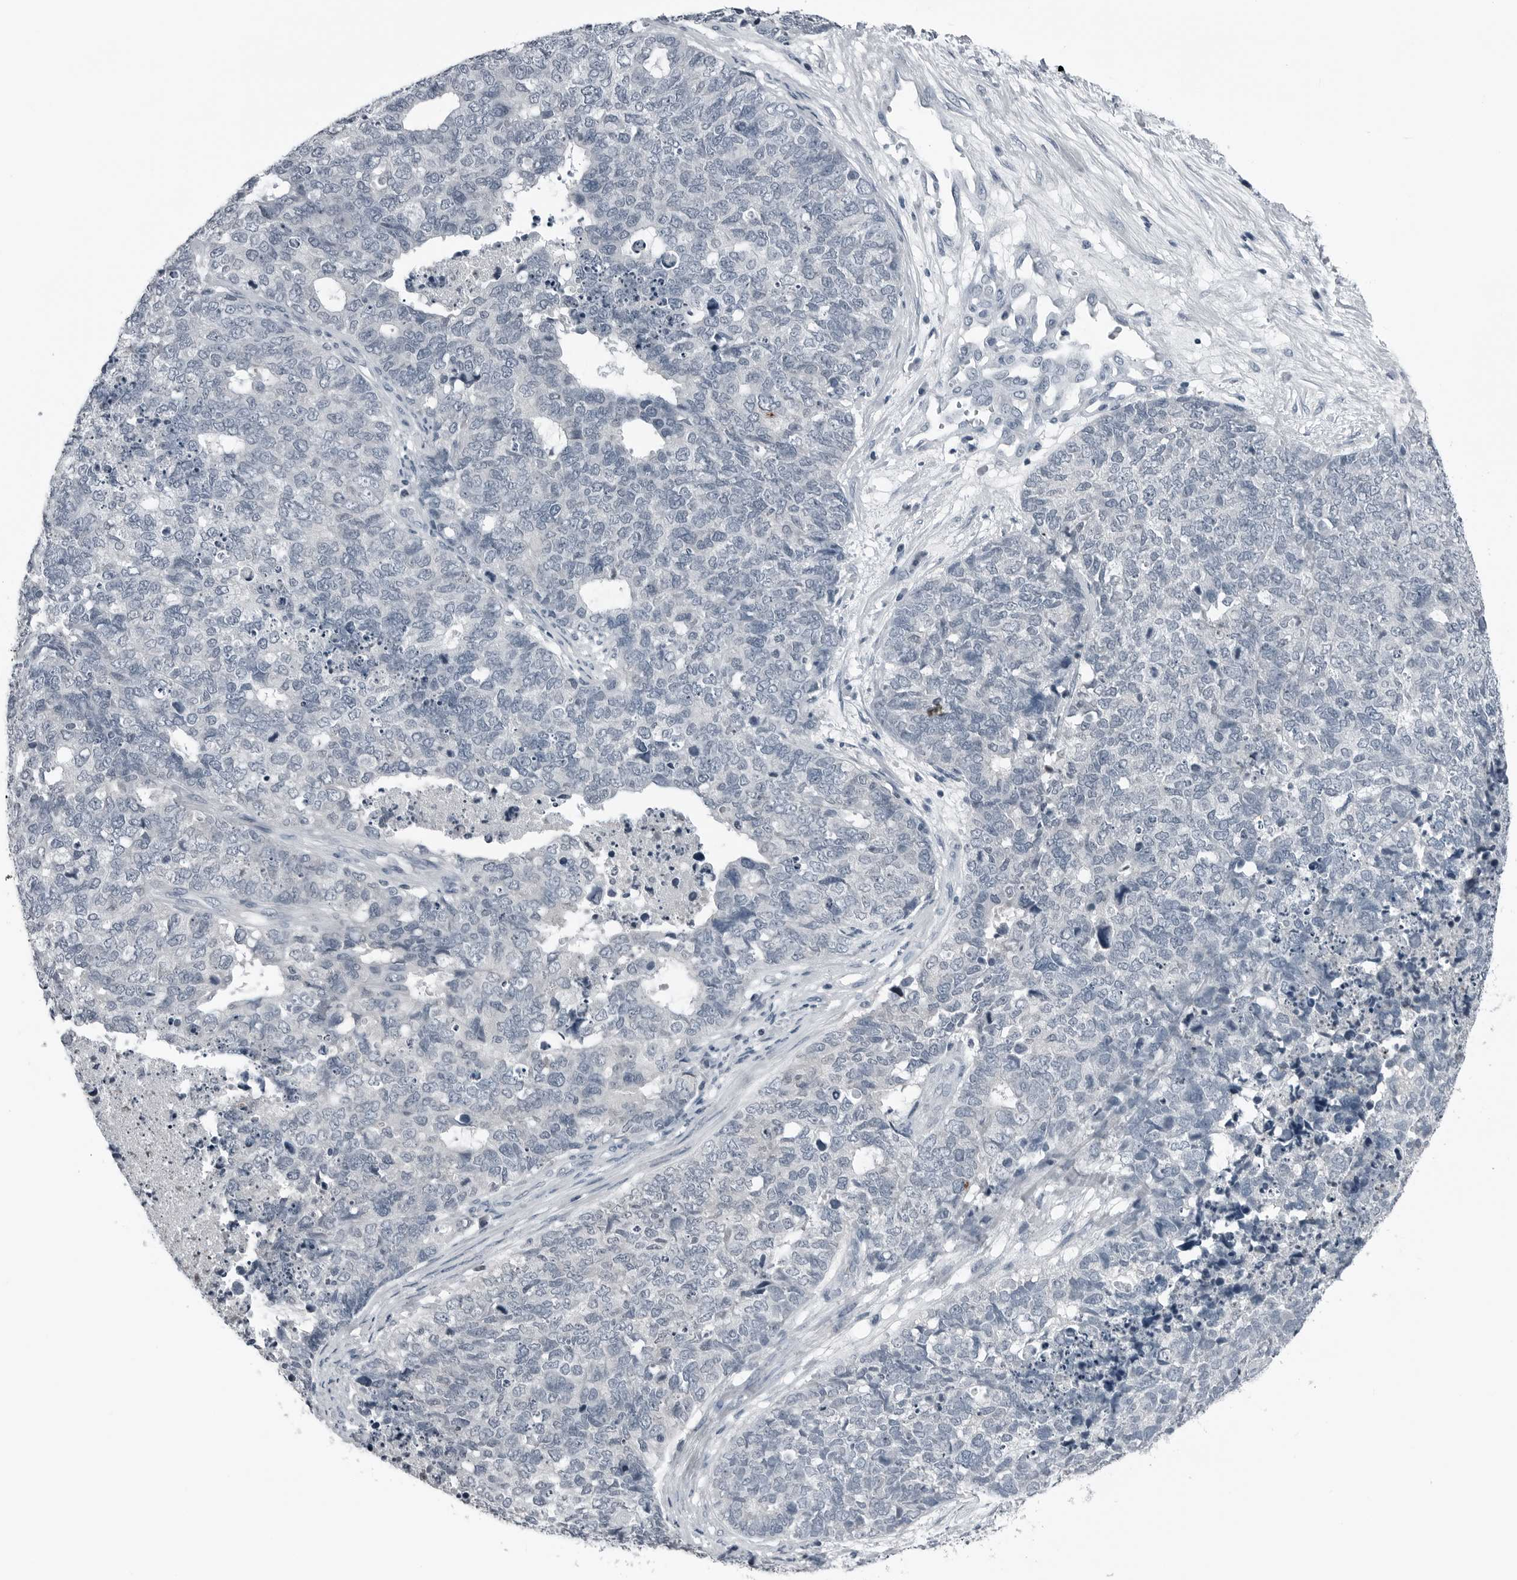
{"staining": {"intensity": "negative", "quantity": "none", "location": "none"}, "tissue": "cervical cancer", "cell_type": "Tumor cells", "image_type": "cancer", "snomed": [{"axis": "morphology", "description": "Squamous cell carcinoma, NOS"}, {"axis": "topography", "description": "Cervix"}], "caption": "Tumor cells show no significant protein positivity in cervical cancer (squamous cell carcinoma).", "gene": "SPINK1", "patient": {"sex": "female", "age": 63}}